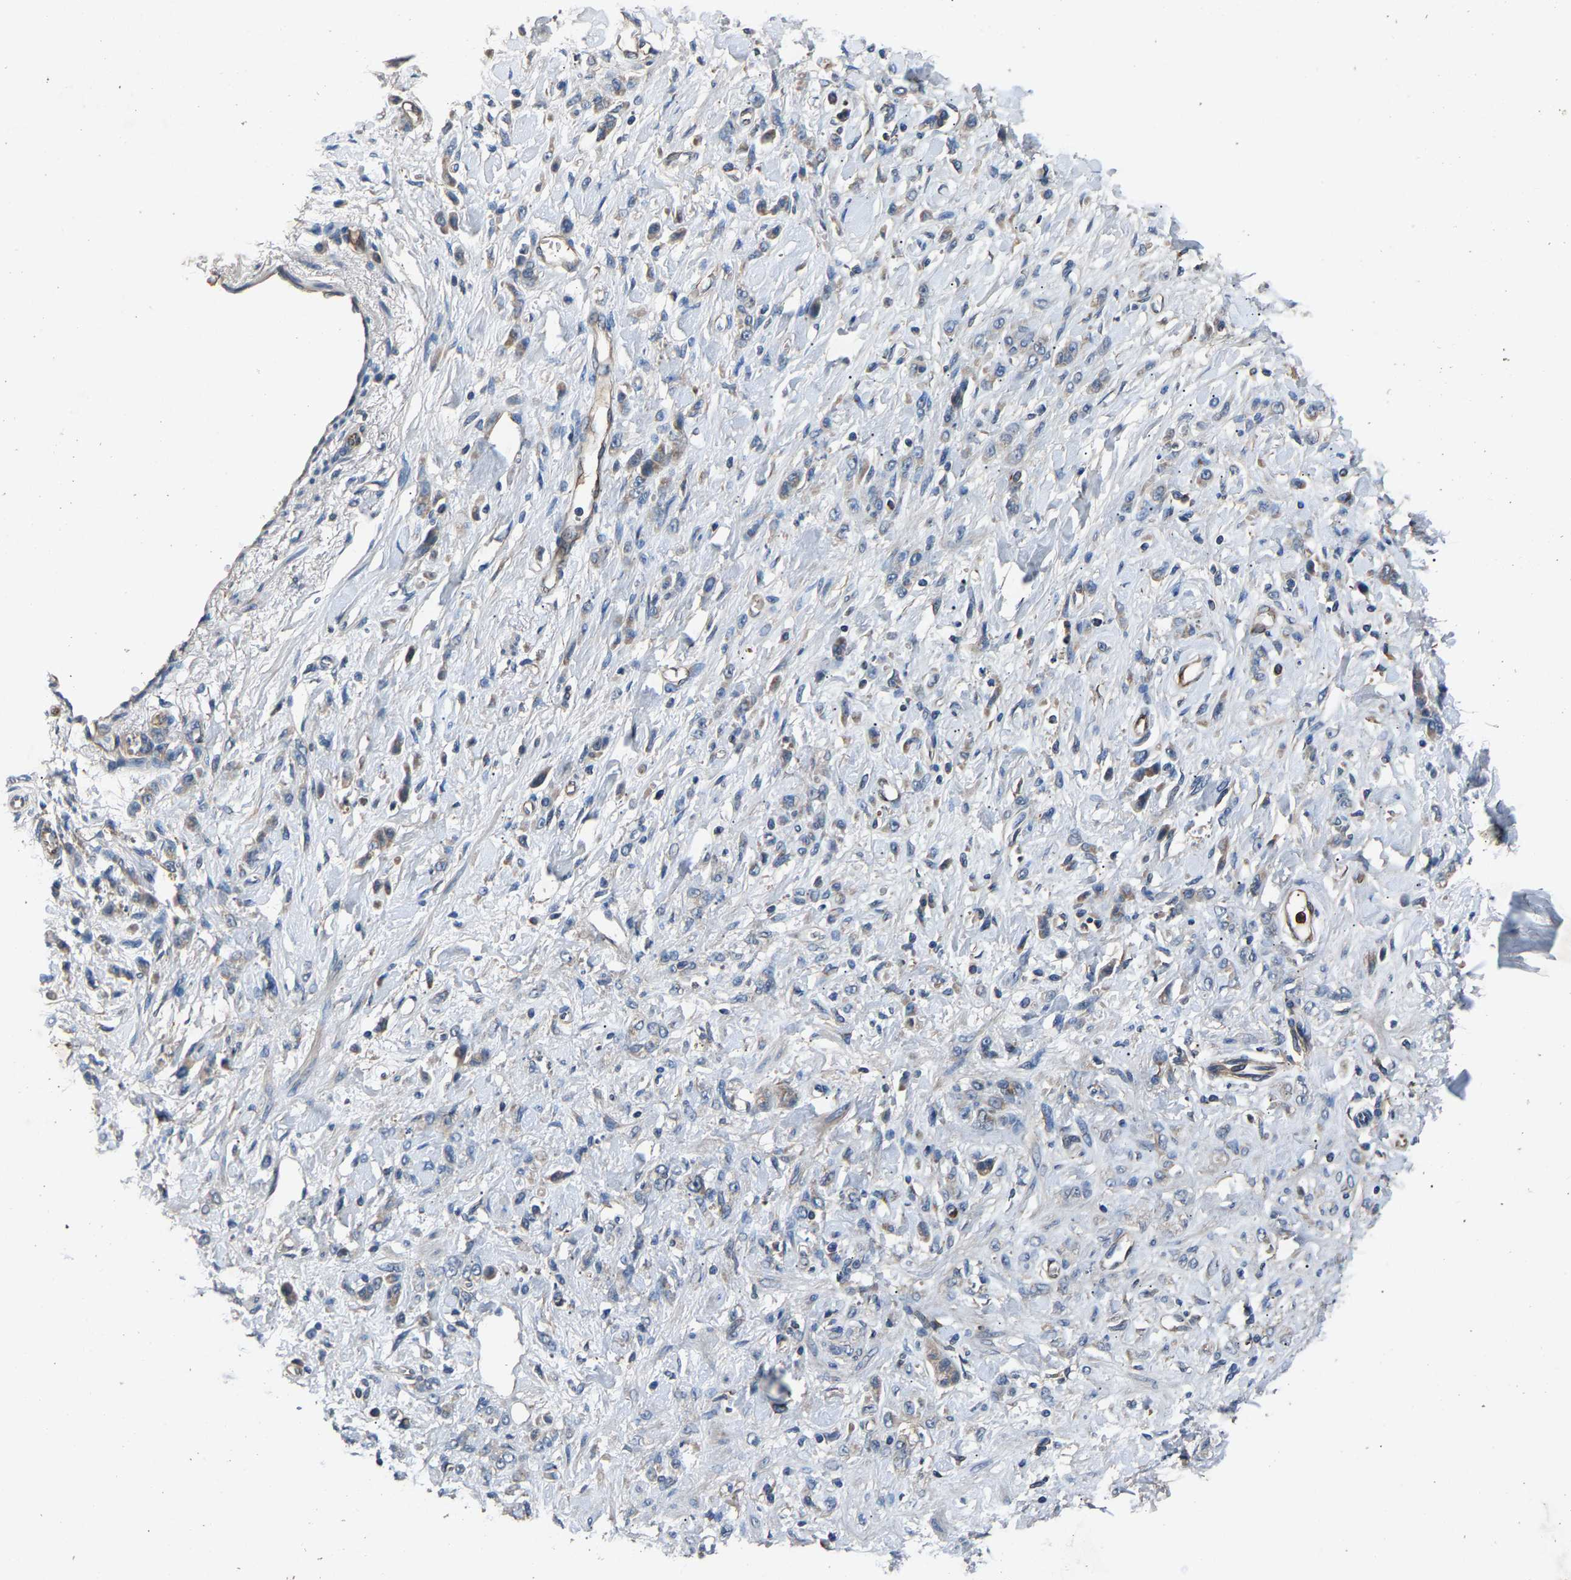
{"staining": {"intensity": "negative", "quantity": "none", "location": "none"}, "tissue": "stomach cancer", "cell_type": "Tumor cells", "image_type": "cancer", "snomed": [{"axis": "morphology", "description": "Normal tissue, NOS"}, {"axis": "morphology", "description": "Adenocarcinoma, NOS"}, {"axis": "topography", "description": "Stomach"}], "caption": "There is no significant staining in tumor cells of adenocarcinoma (stomach).", "gene": "PPID", "patient": {"sex": "male", "age": 82}}